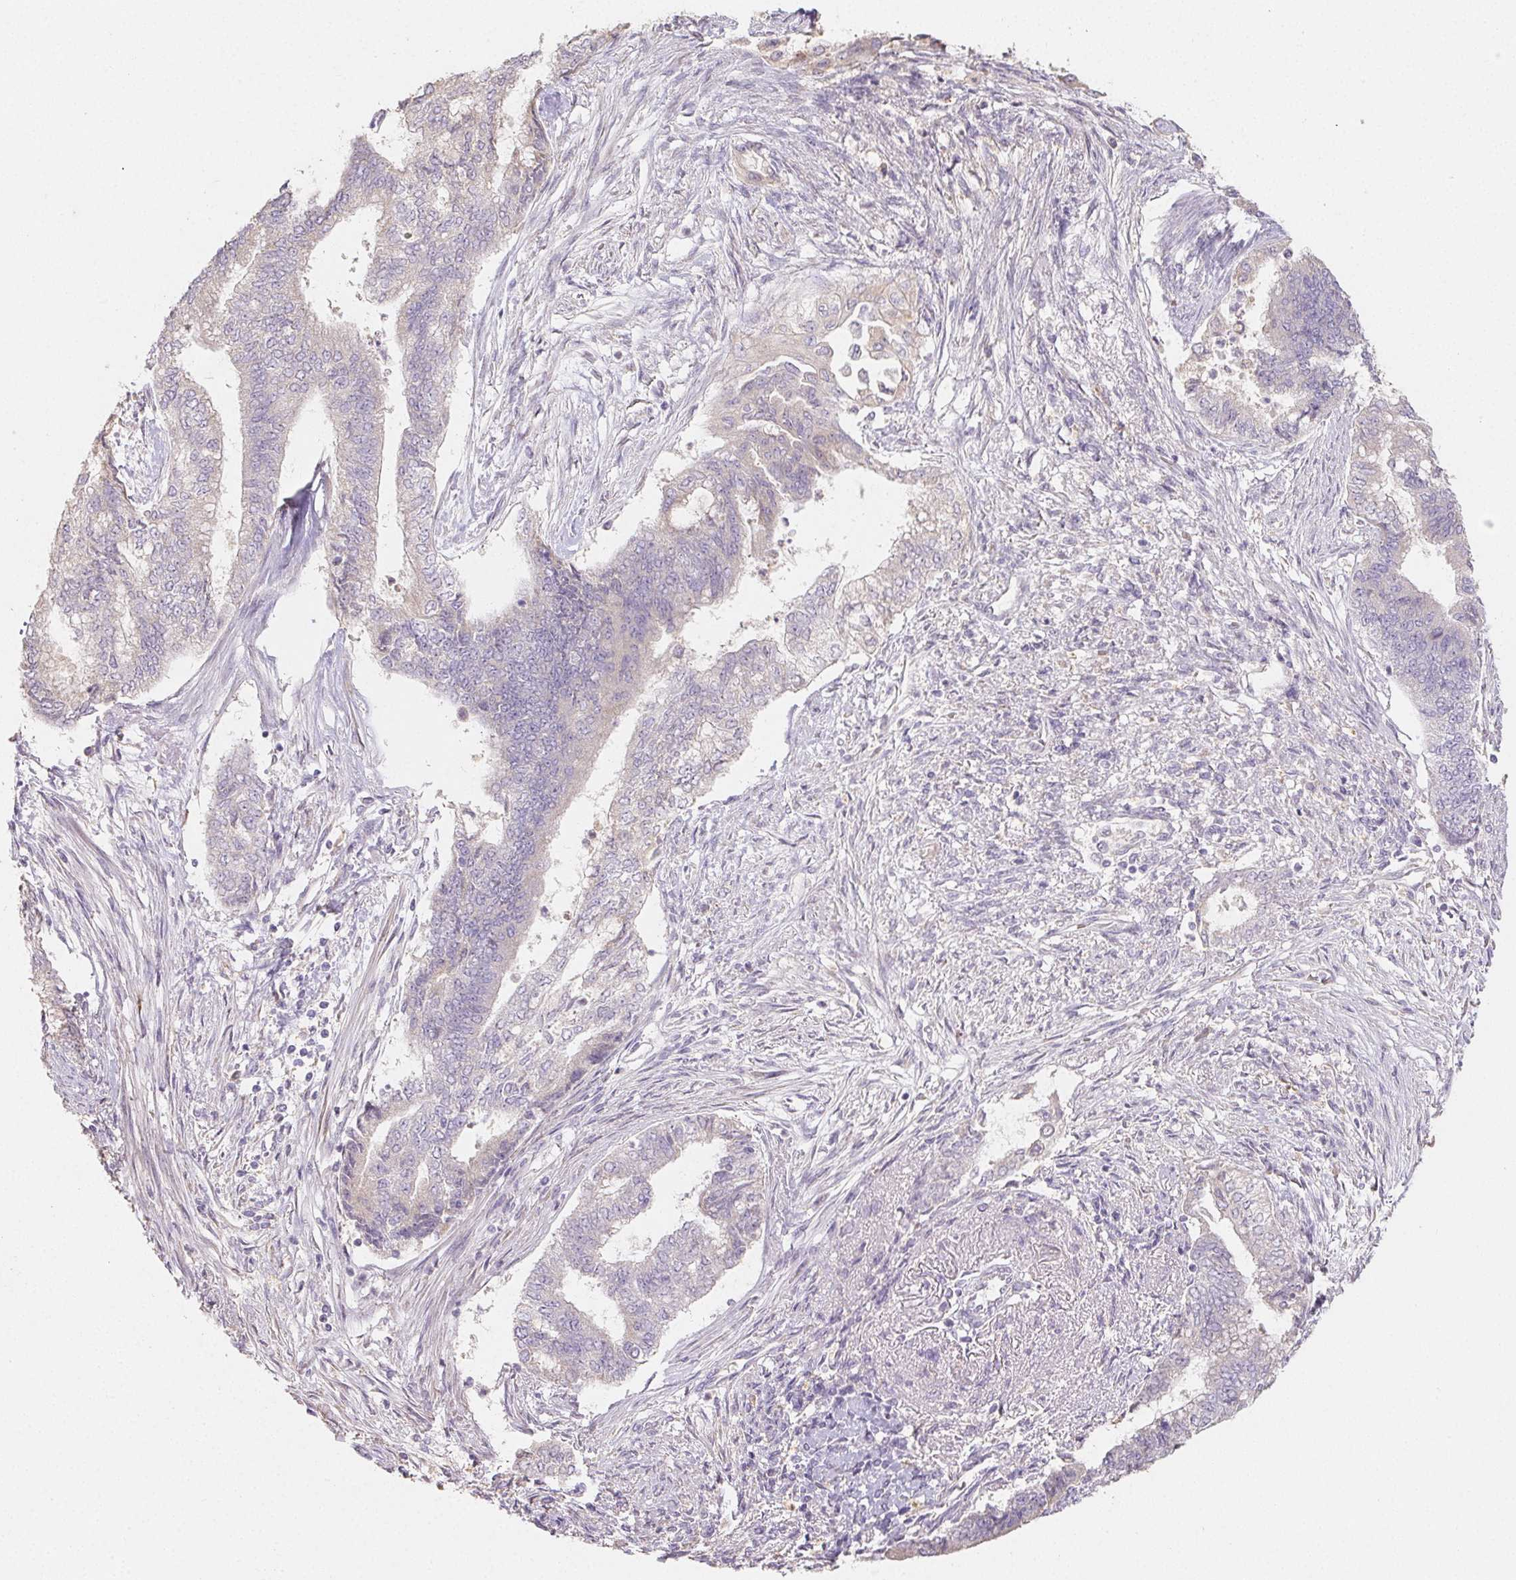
{"staining": {"intensity": "negative", "quantity": "none", "location": "none"}, "tissue": "endometrial cancer", "cell_type": "Tumor cells", "image_type": "cancer", "snomed": [{"axis": "morphology", "description": "Adenocarcinoma, NOS"}, {"axis": "topography", "description": "Endometrium"}], "caption": "The IHC photomicrograph has no significant staining in tumor cells of endometrial adenocarcinoma tissue.", "gene": "ACVR1B", "patient": {"sex": "female", "age": 65}}